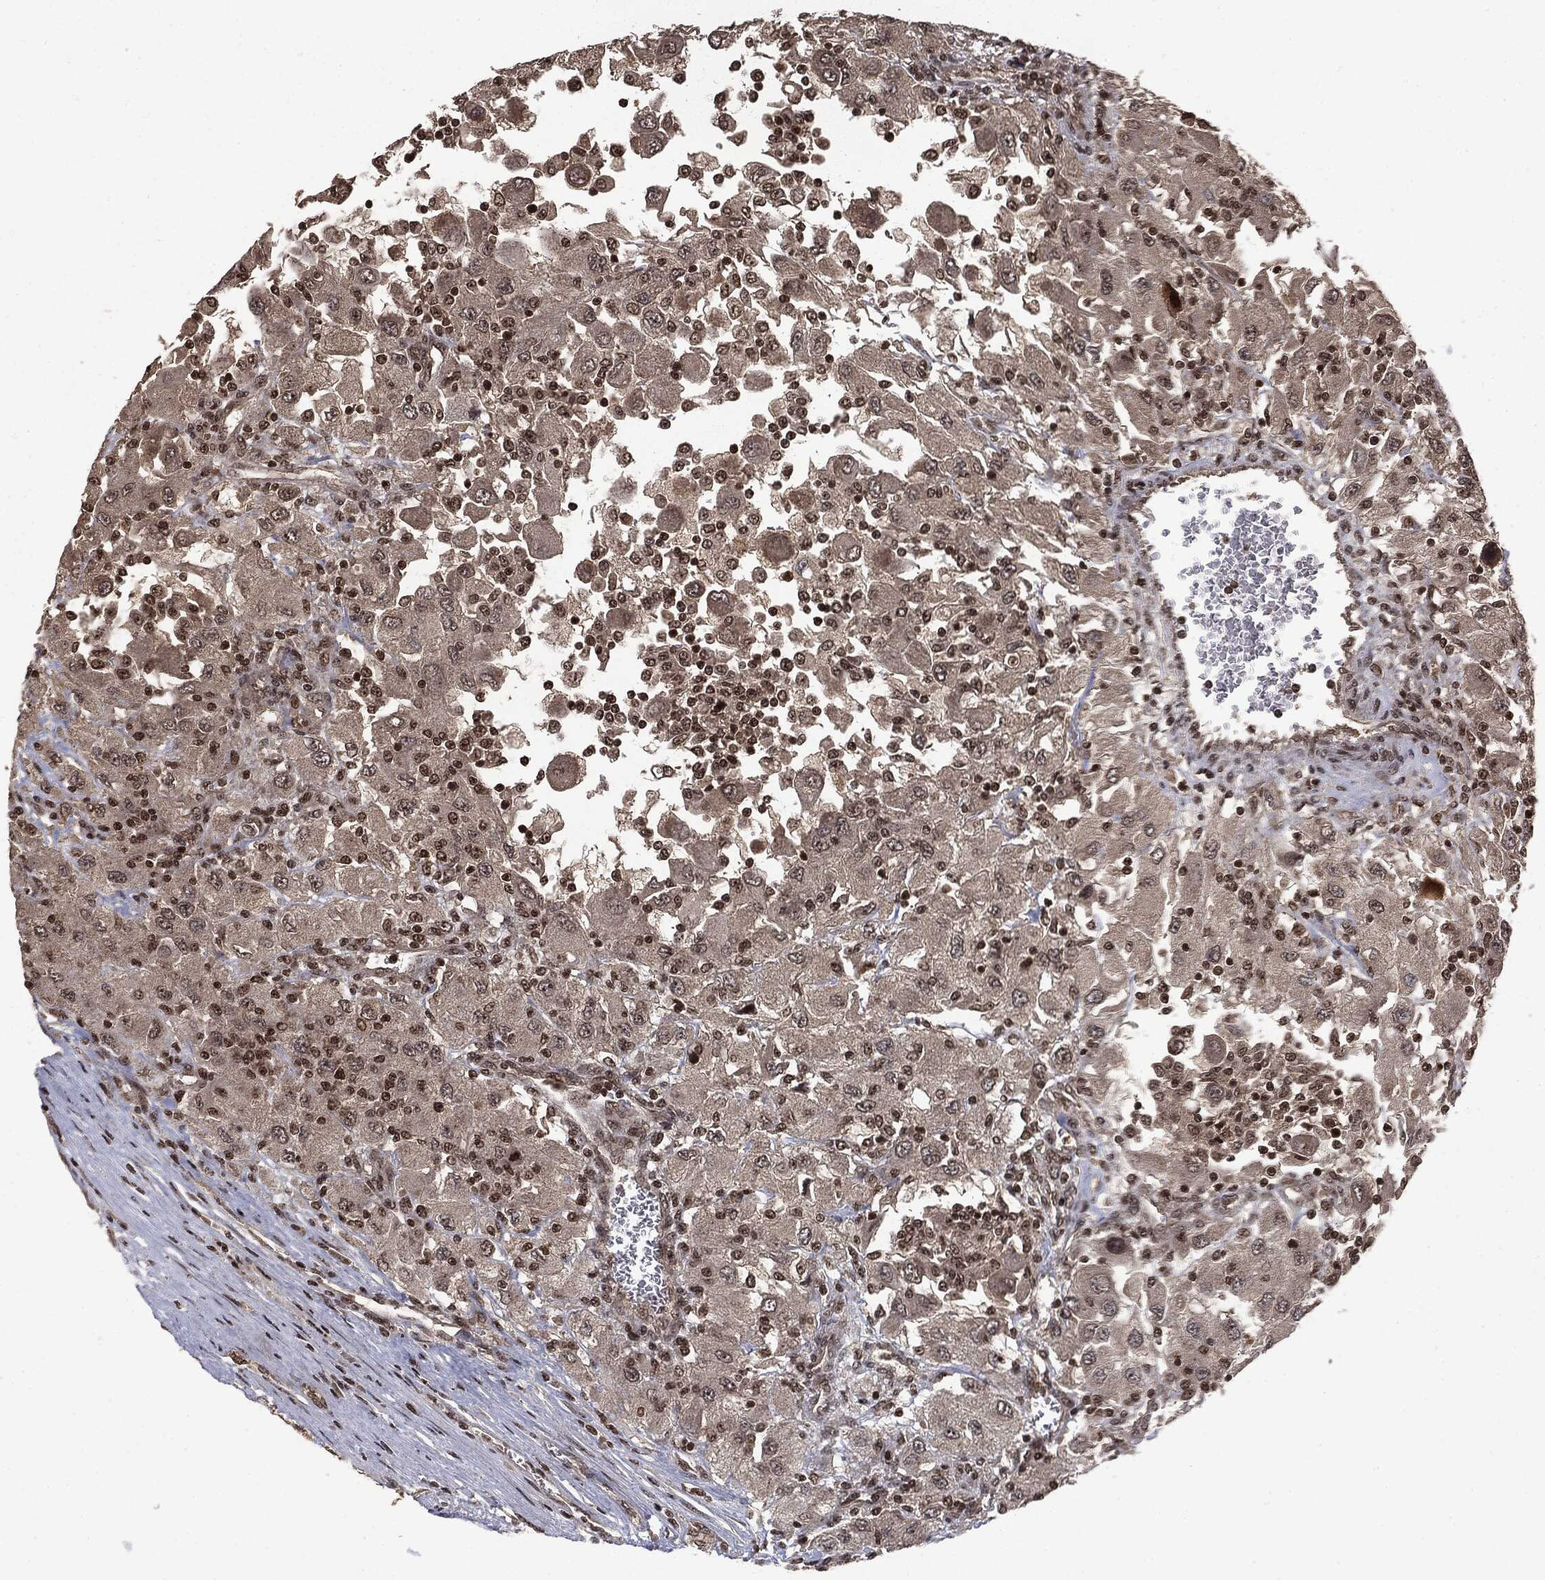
{"staining": {"intensity": "negative", "quantity": "none", "location": "none"}, "tissue": "renal cancer", "cell_type": "Tumor cells", "image_type": "cancer", "snomed": [{"axis": "morphology", "description": "Adenocarcinoma, NOS"}, {"axis": "topography", "description": "Kidney"}], "caption": "There is no significant staining in tumor cells of renal adenocarcinoma.", "gene": "CTDP1", "patient": {"sex": "female", "age": 67}}